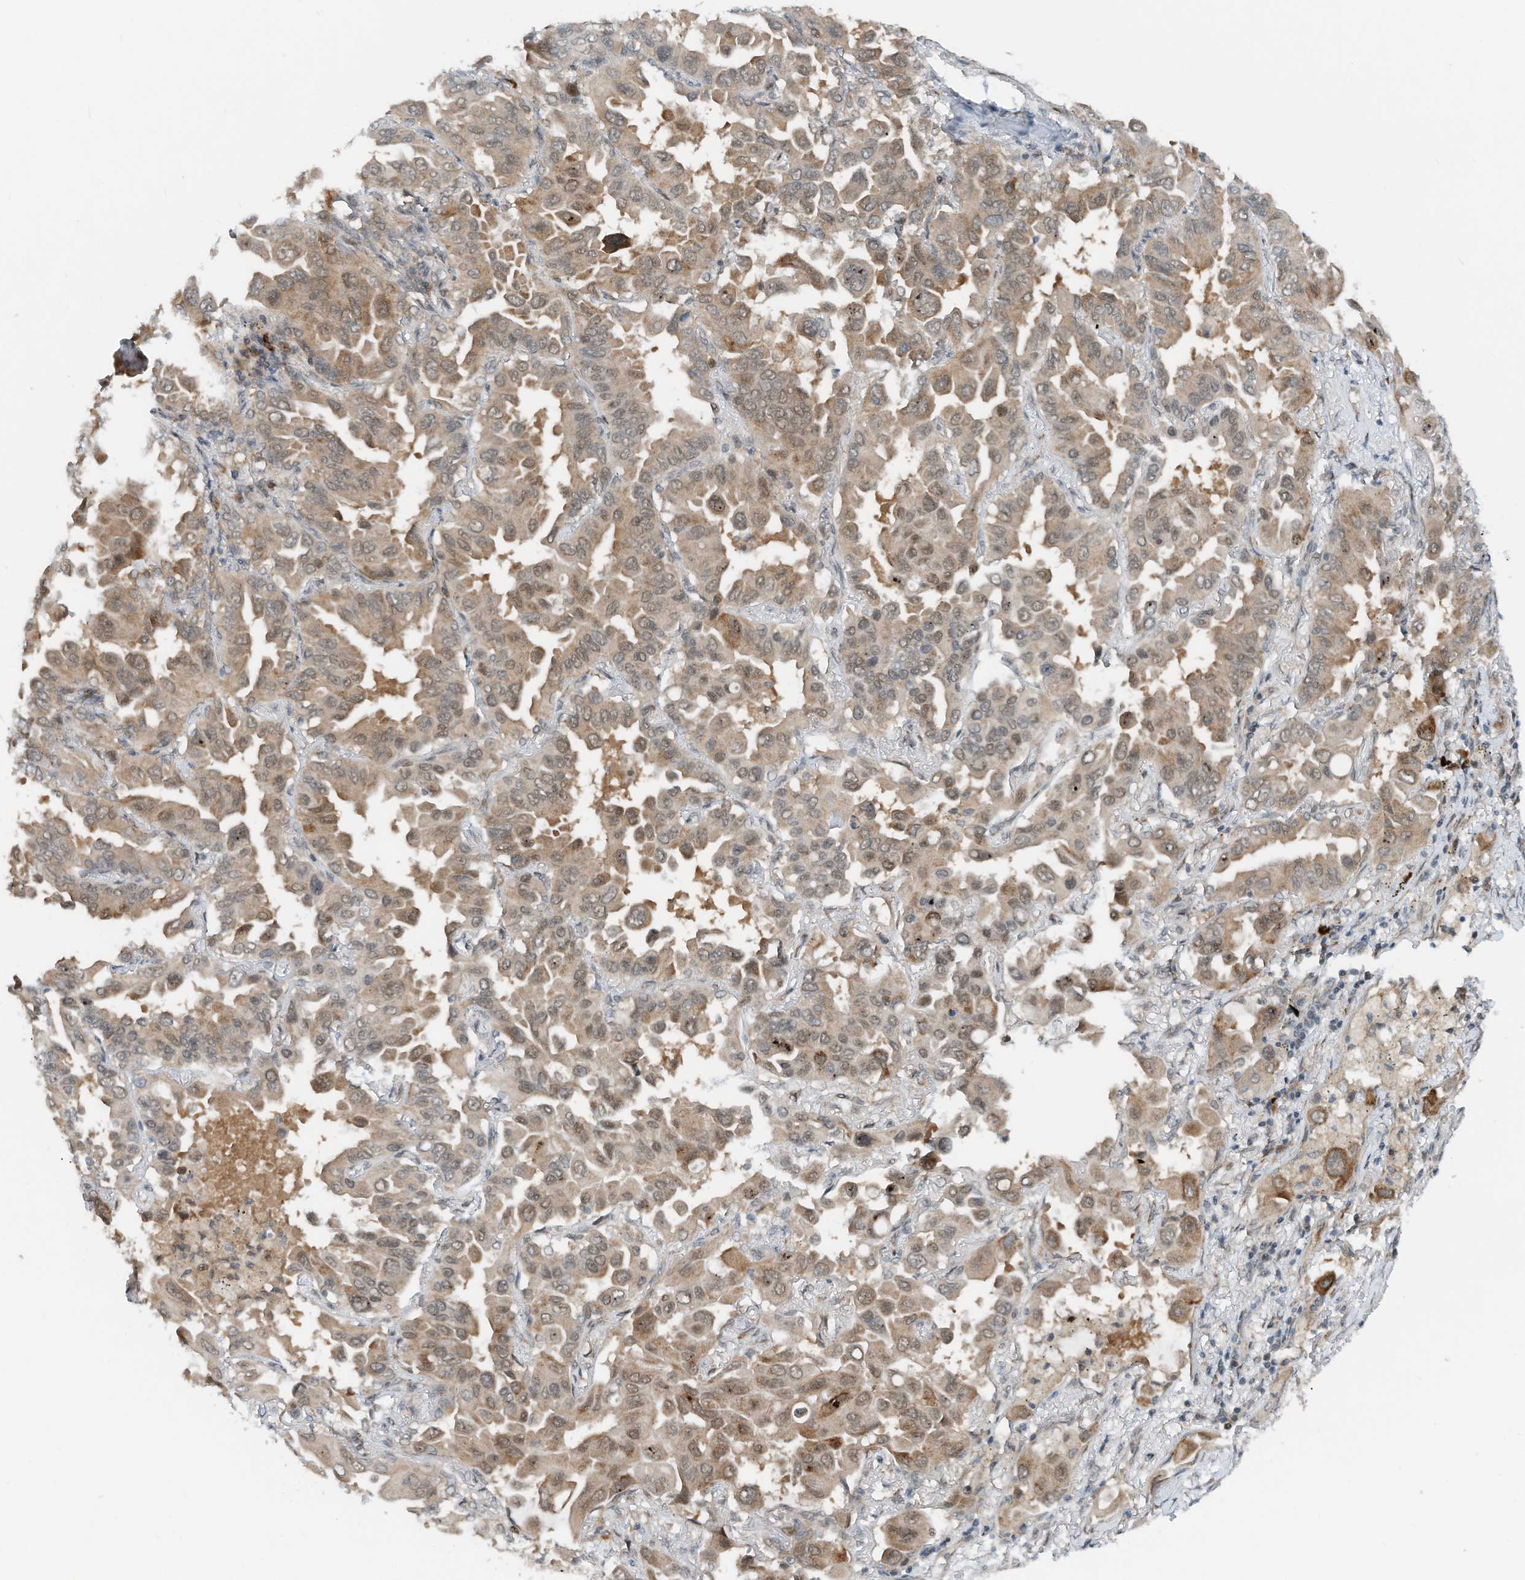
{"staining": {"intensity": "moderate", "quantity": ">75%", "location": "cytoplasmic/membranous,nuclear"}, "tissue": "lung cancer", "cell_type": "Tumor cells", "image_type": "cancer", "snomed": [{"axis": "morphology", "description": "Adenocarcinoma, NOS"}, {"axis": "topography", "description": "Lung"}], "caption": "Immunohistochemistry (IHC) staining of lung adenocarcinoma, which displays medium levels of moderate cytoplasmic/membranous and nuclear positivity in approximately >75% of tumor cells indicating moderate cytoplasmic/membranous and nuclear protein positivity. The staining was performed using DAB (brown) for protein detection and nuclei were counterstained in hematoxylin (blue).", "gene": "RMND1", "patient": {"sex": "male", "age": 64}}